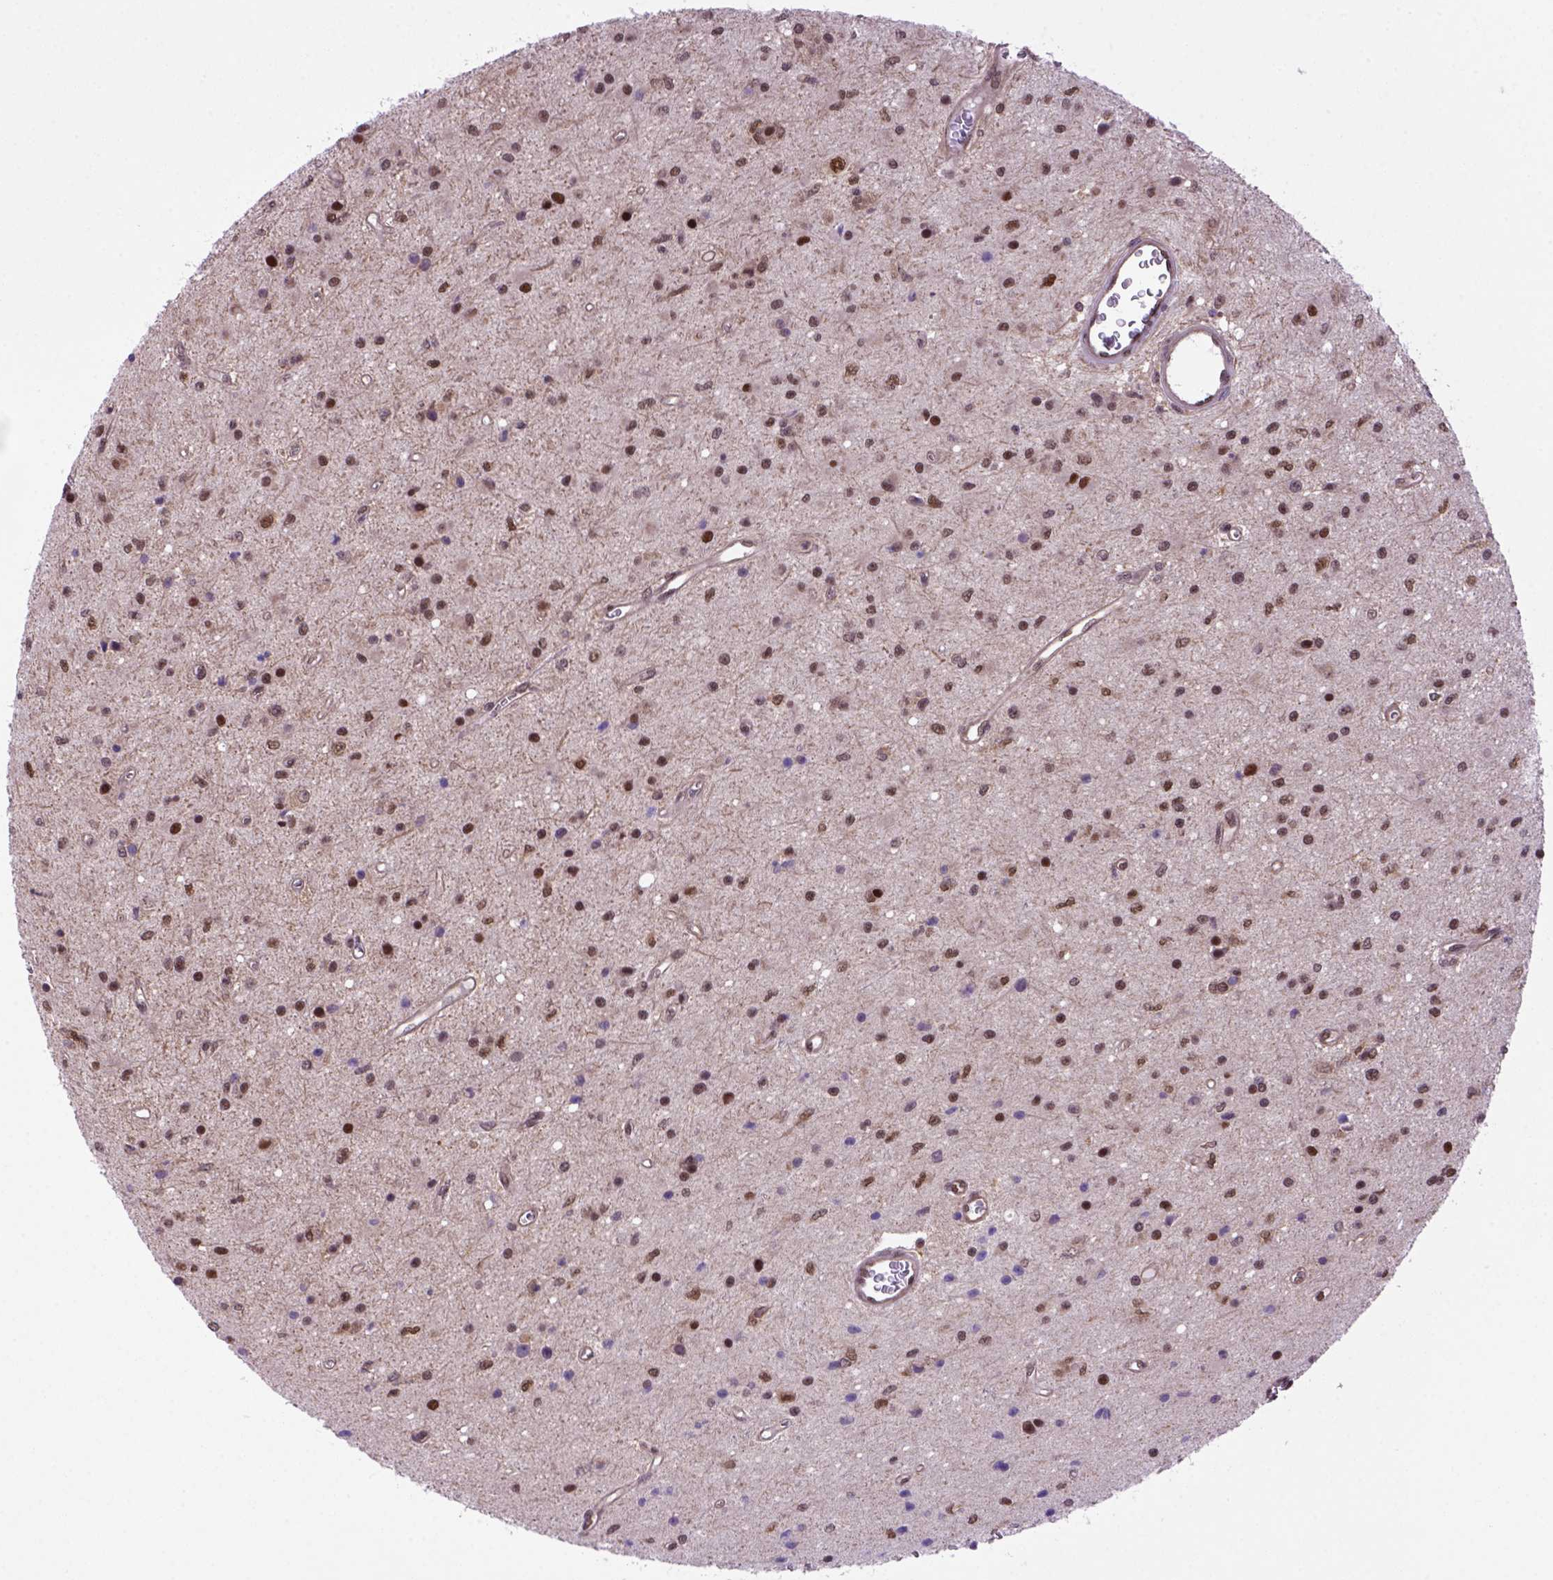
{"staining": {"intensity": "moderate", "quantity": "25%-75%", "location": "nuclear"}, "tissue": "glioma", "cell_type": "Tumor cells", "image_type": "cancer", "snomed": [{"axis": "morphology", "description": "Glioma, malignant, Low grade"}, {"axis": "topography", "description": "Brain"}], "caption": "Immunohistochemistry (IHC) (DAB (3,3'-diaminobenzidine)) staining of human glioma displays moderate nuclear protein positivity in approximately 25%-75% of tumor cells.", "gene": "PSMC2", "patient": {"sex": "female", "age": 45}}